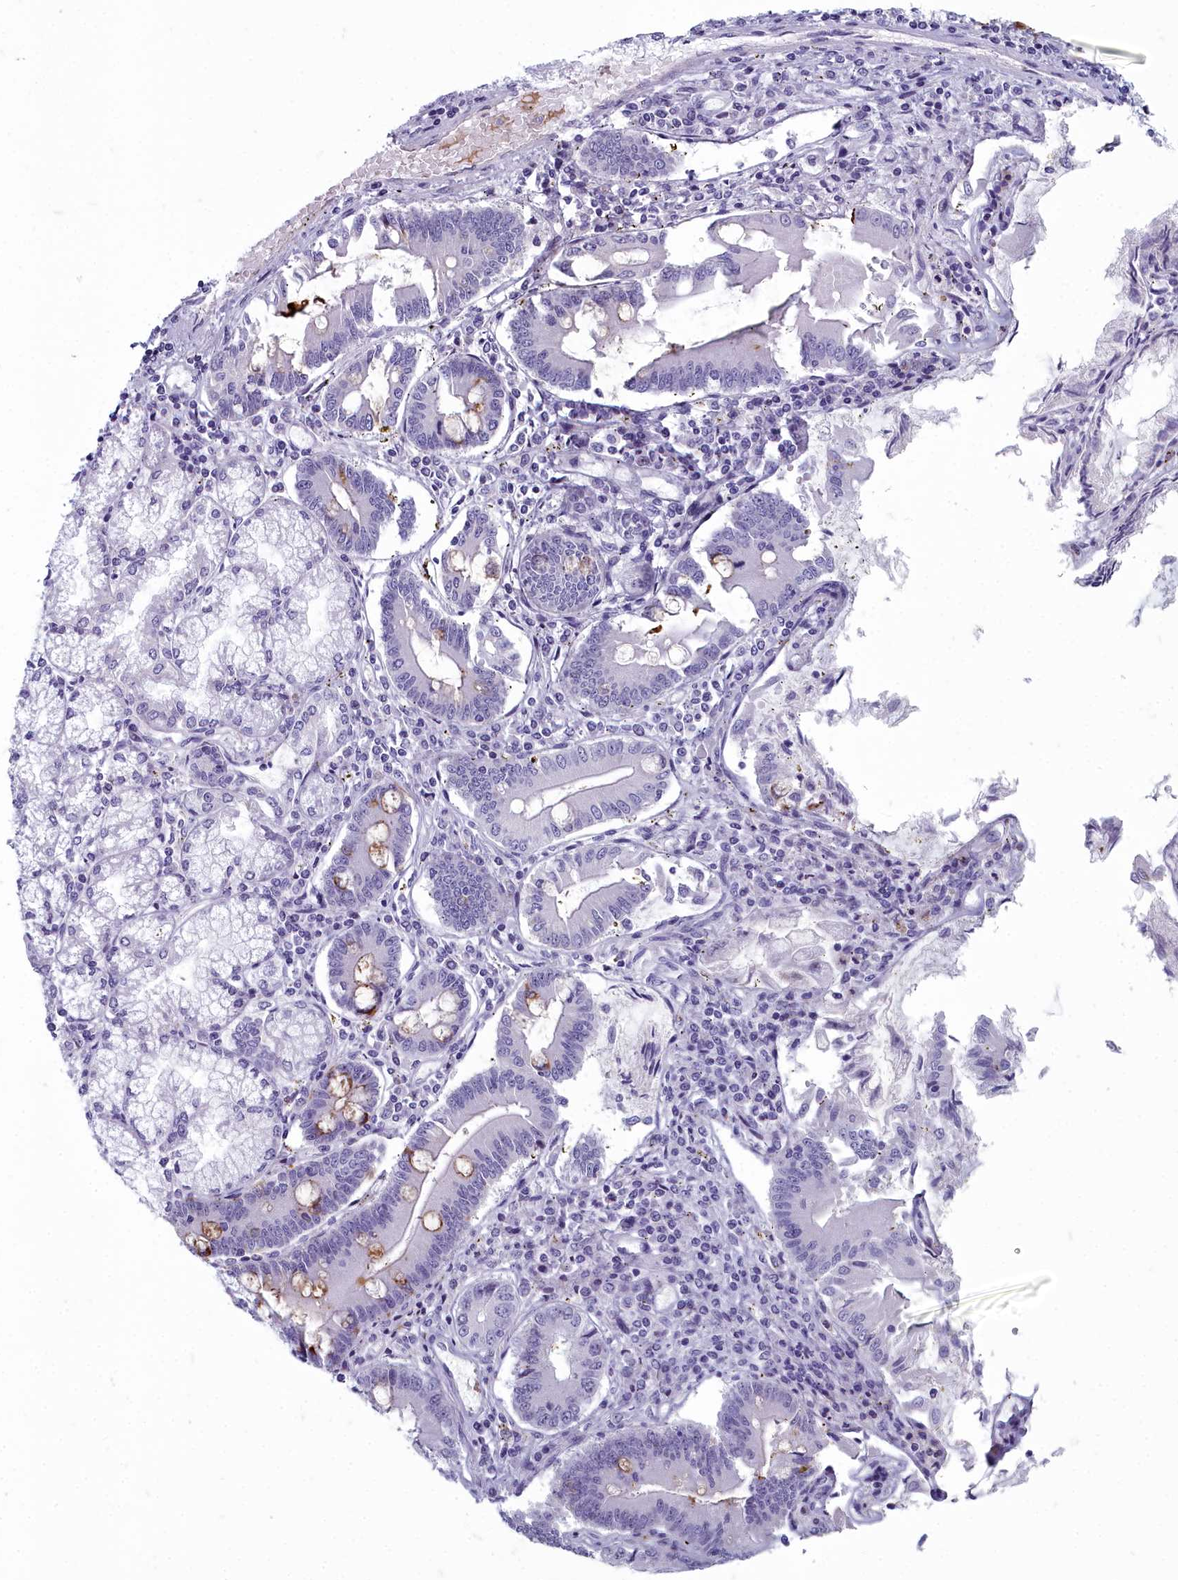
{"staining": {"intensity": "weak", "quantity": "<25%", "location": "cytoplasmic/membranous"}, "tissue": "pancreatic cancer", "cell_type": "Tumor cells", "image_type": "cancer", "snomed": [{"axis": "morphology", "description": "Adenocarcinoma, NOS"}, {"axis": "topography", "description": "Pancreas"}], "caption": "A photomicrograph of pancreatic cancer stained for a protein shows no brown staining in tumor cells.", "gene": "INSYN2A", "patient": {"sex": "female", "age": 50}}